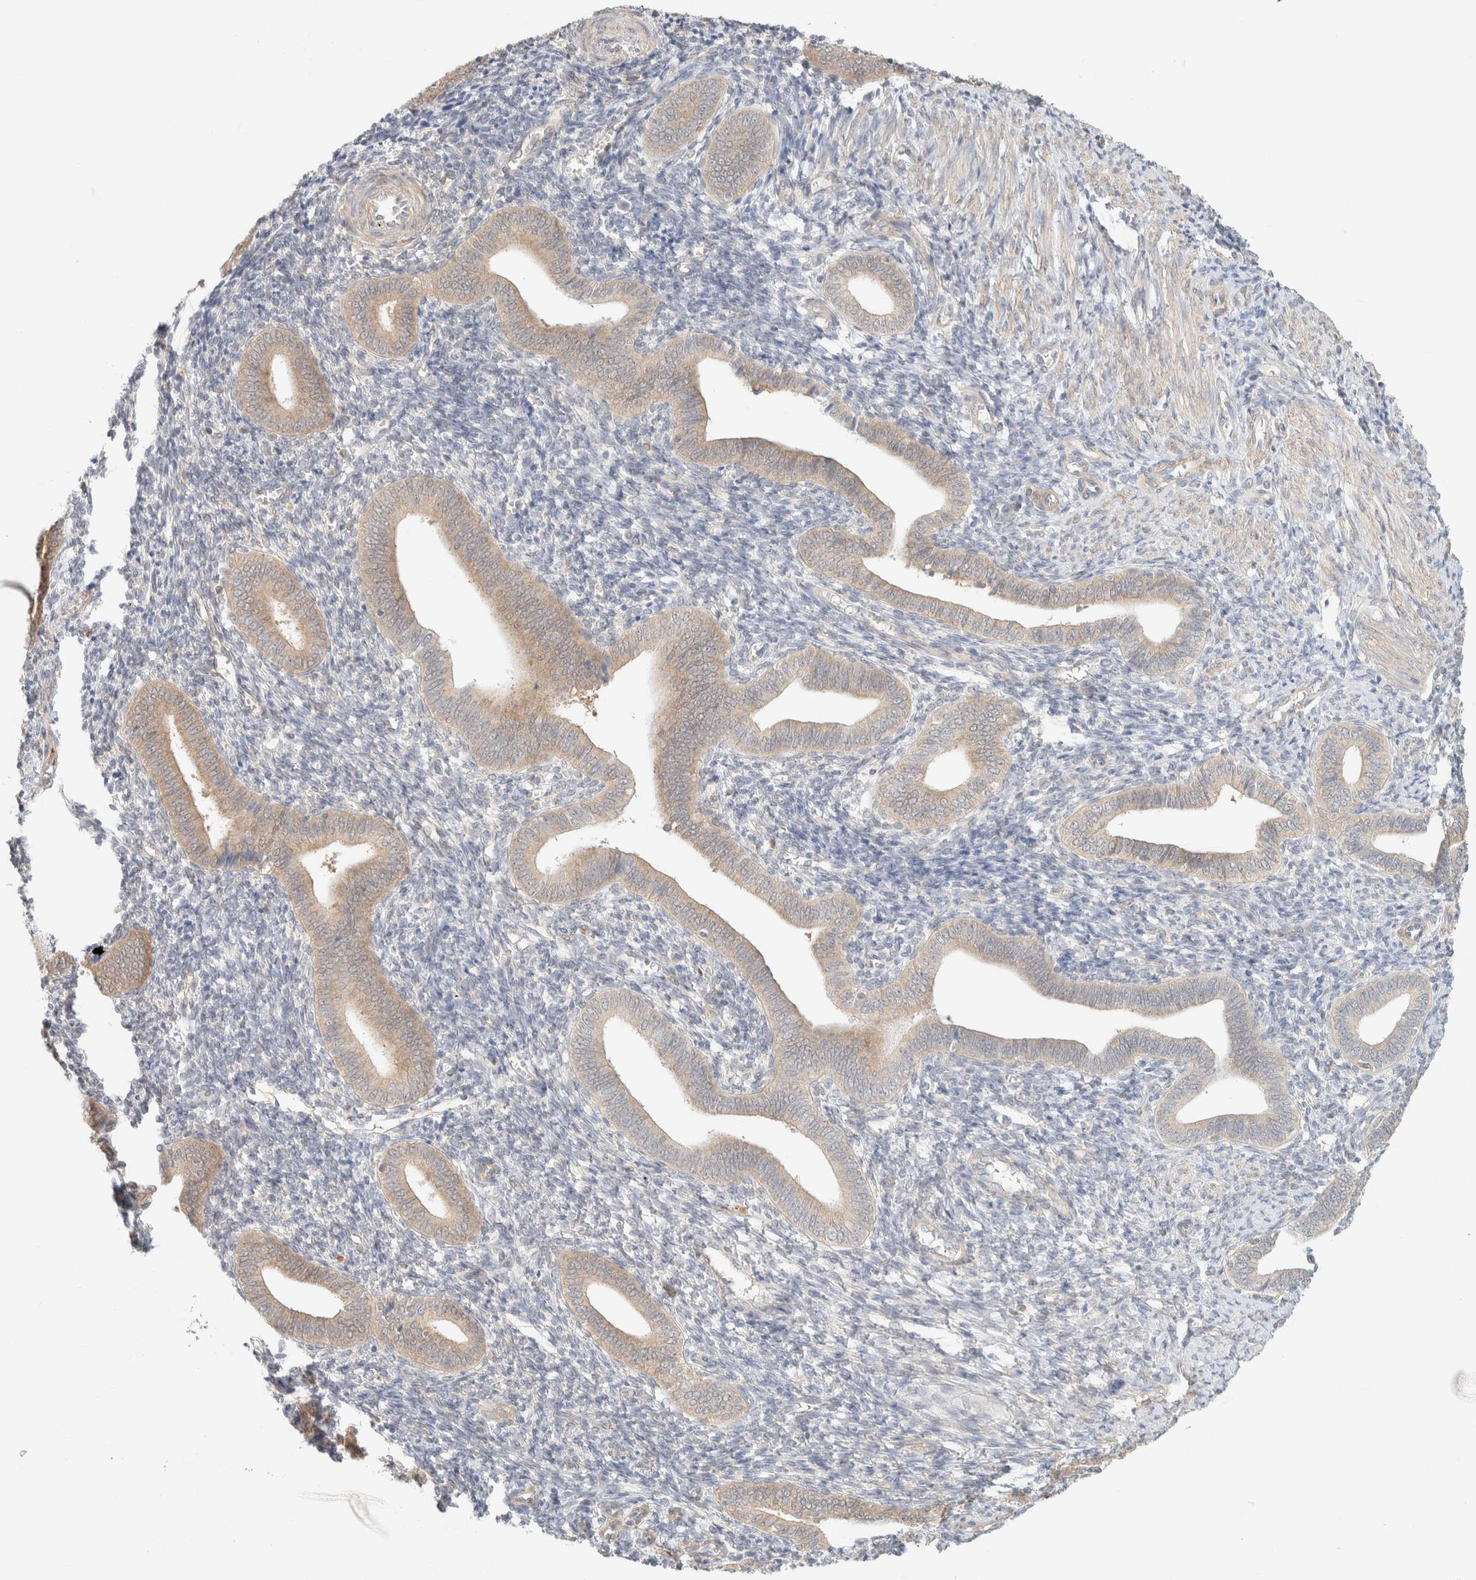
{"staining": {"intensity": "weak", "quantity": "<25%", "location": "cytoplasmic/membranous"}, "tissue": "endometrium", "cell_type": "Cells in endometrial stroma", "image_type": "normal", "snomed": [{"axis": "morphology", "description": "Normal tissue, NOS"}, {"axis": "topography", "description": "Uterus"}, {"axis": "topography", "description": "Endometrium"}], "caption": "Immunohistochemical staining of unremarkable endometrium exhibits no significant staining in cells in endometrial stroma. Nuclei are stained in blue.", "gene": "GPI", "patient": {"sex": "female", "age": 33}}